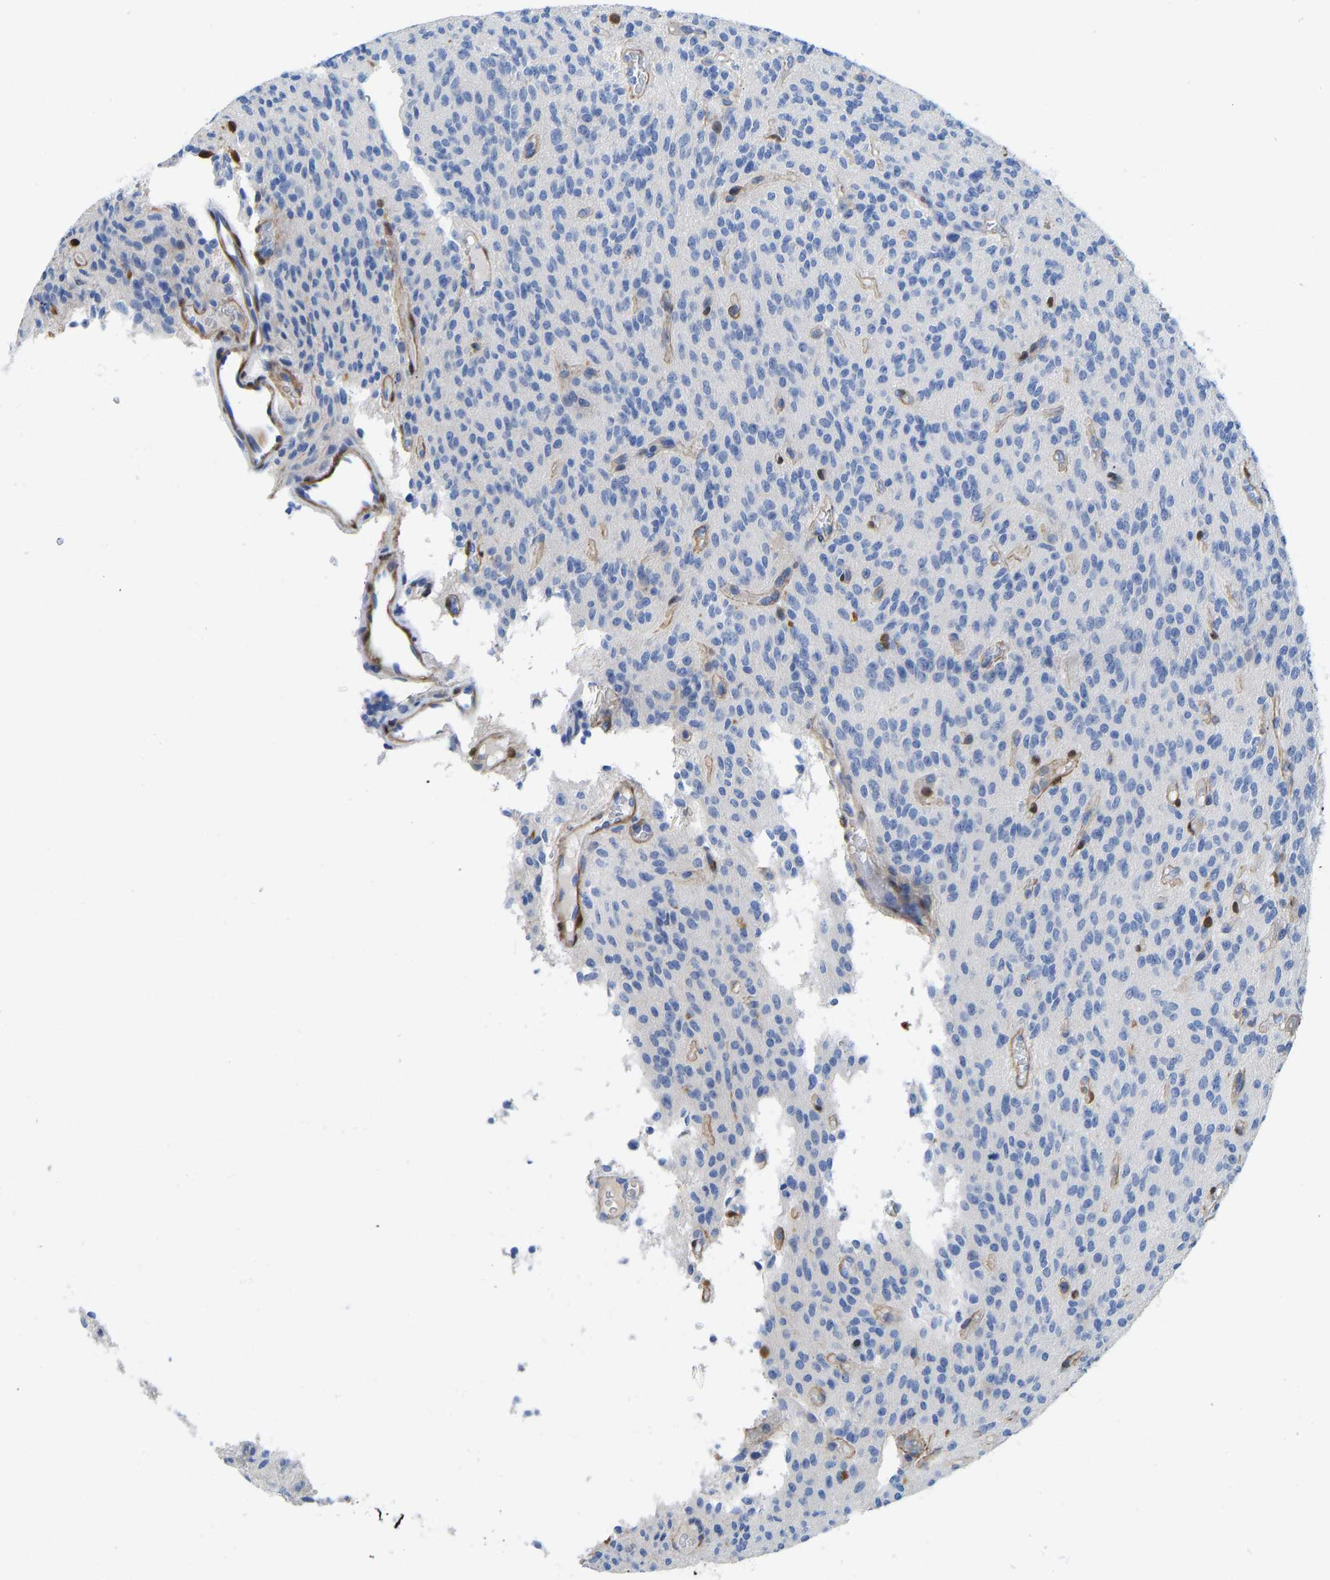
{"staining": {"intensity": "negative", "quantity": "none", "location": "none"}, "tissue": "glioma", "cell_type": "Tumor cells", "image_type": "cancer", "snomed": [{"axis": "morphology", "description": "Glioma, malignant, High grade"}, {"axis": "topography", "description": "Brain"}], "caption": "IHC micrograph of glioma stained for a protein (brown), which displays no expression in tumor cells.", "gene": "NKAIN3", "patient": {"sex": "male", "age": 34}}